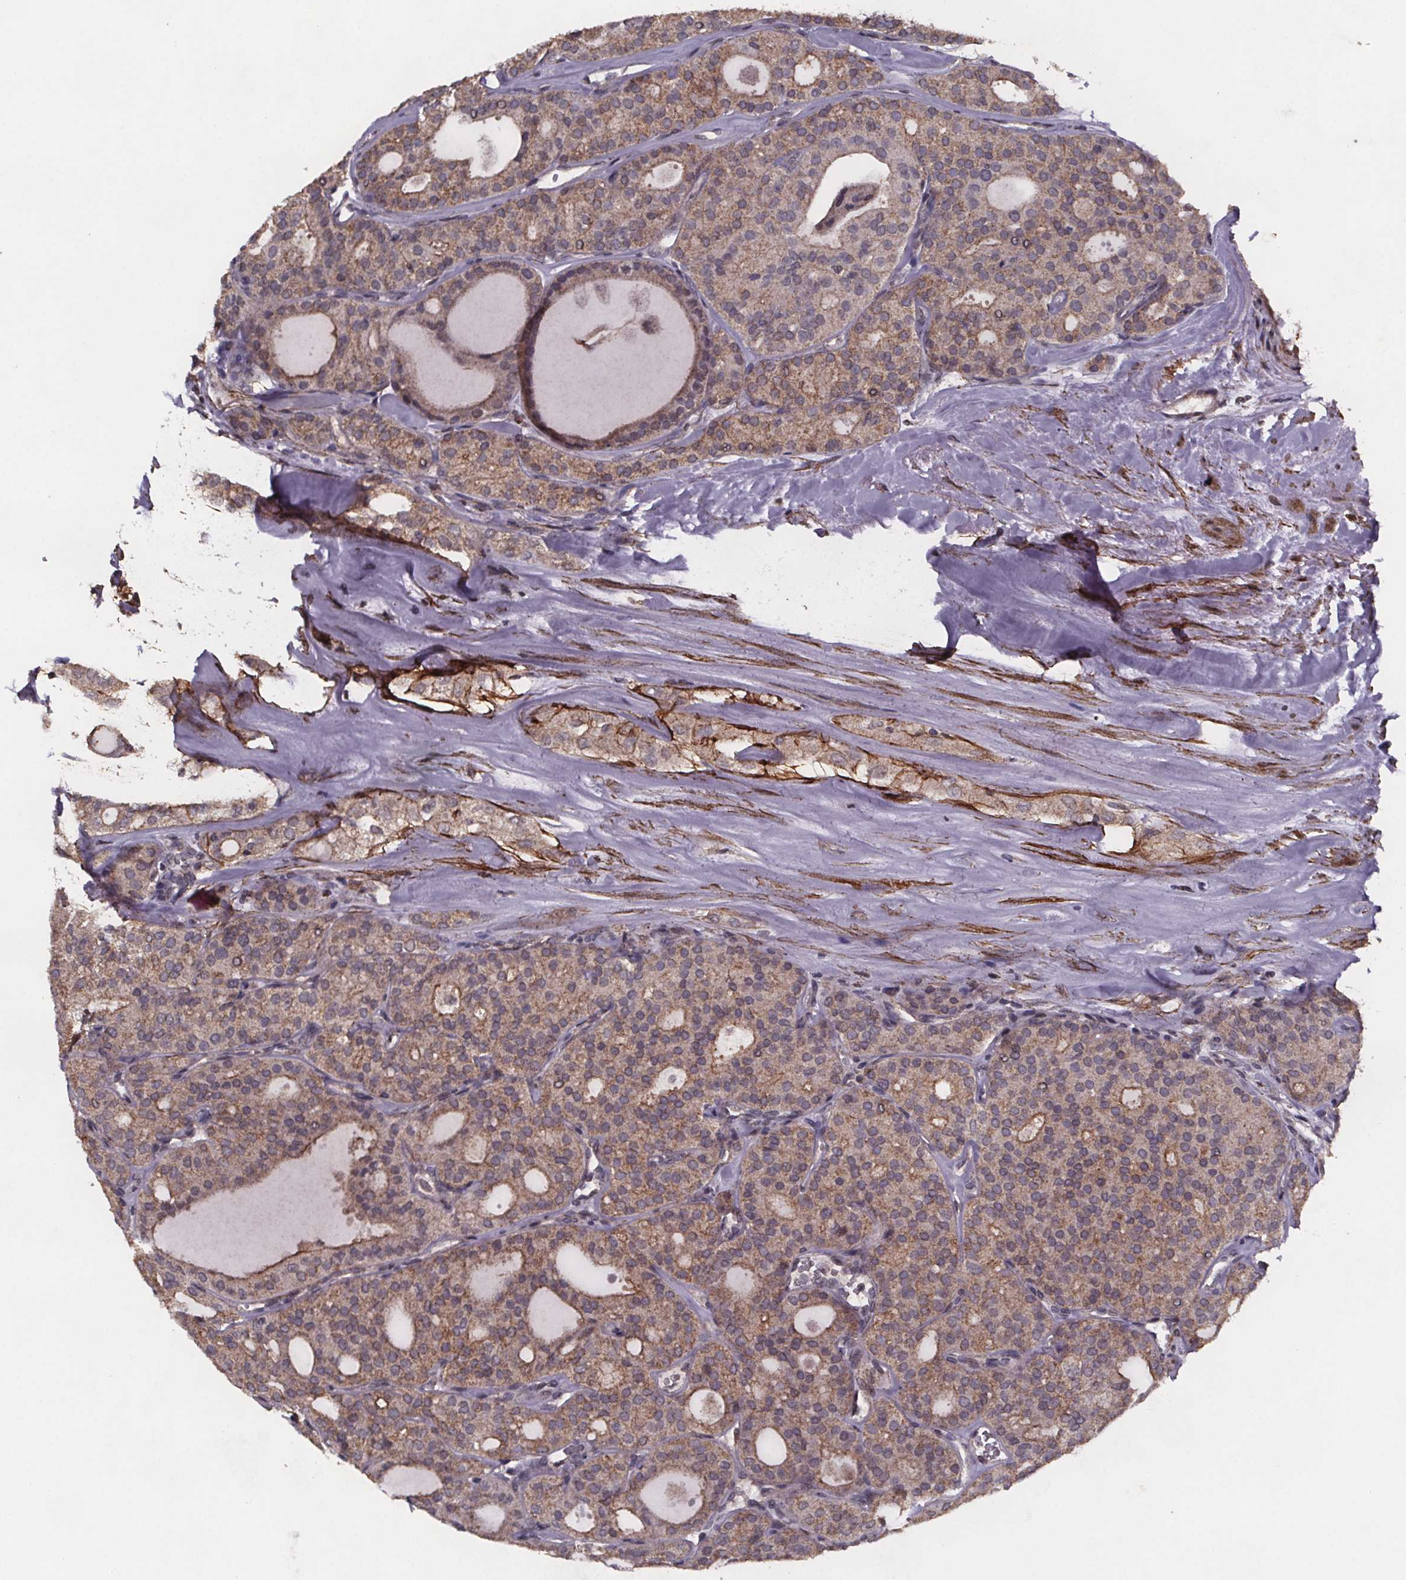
{"staining": {"intensity": "moderate", "quantity": "<25%", "location": "cytoplasmic/membranous"}, "tissue": "thyroid cancer", "cell_type": "Tumor cells", "image_type": "cancer", "snomed": [{"axis": "morphology", "description": "Follicular adenoma carcinoma, NOS"}, {"axis": "topography", "description": "Thyroid gland"}], "caption": "Thyroid cancer was stained to show a protein in brown. There is low levels of moderate cytoplasmic/membranous expression in about <25% of tumor cells. The staining is performed using DAB (3,3'-diaminobenzidine) brown chromogen to label protein expression. The nuclei are counter-stained blue using hematoxylin.", "gene": "PALLD", "patient": {"sex": "male", "age": 75}}